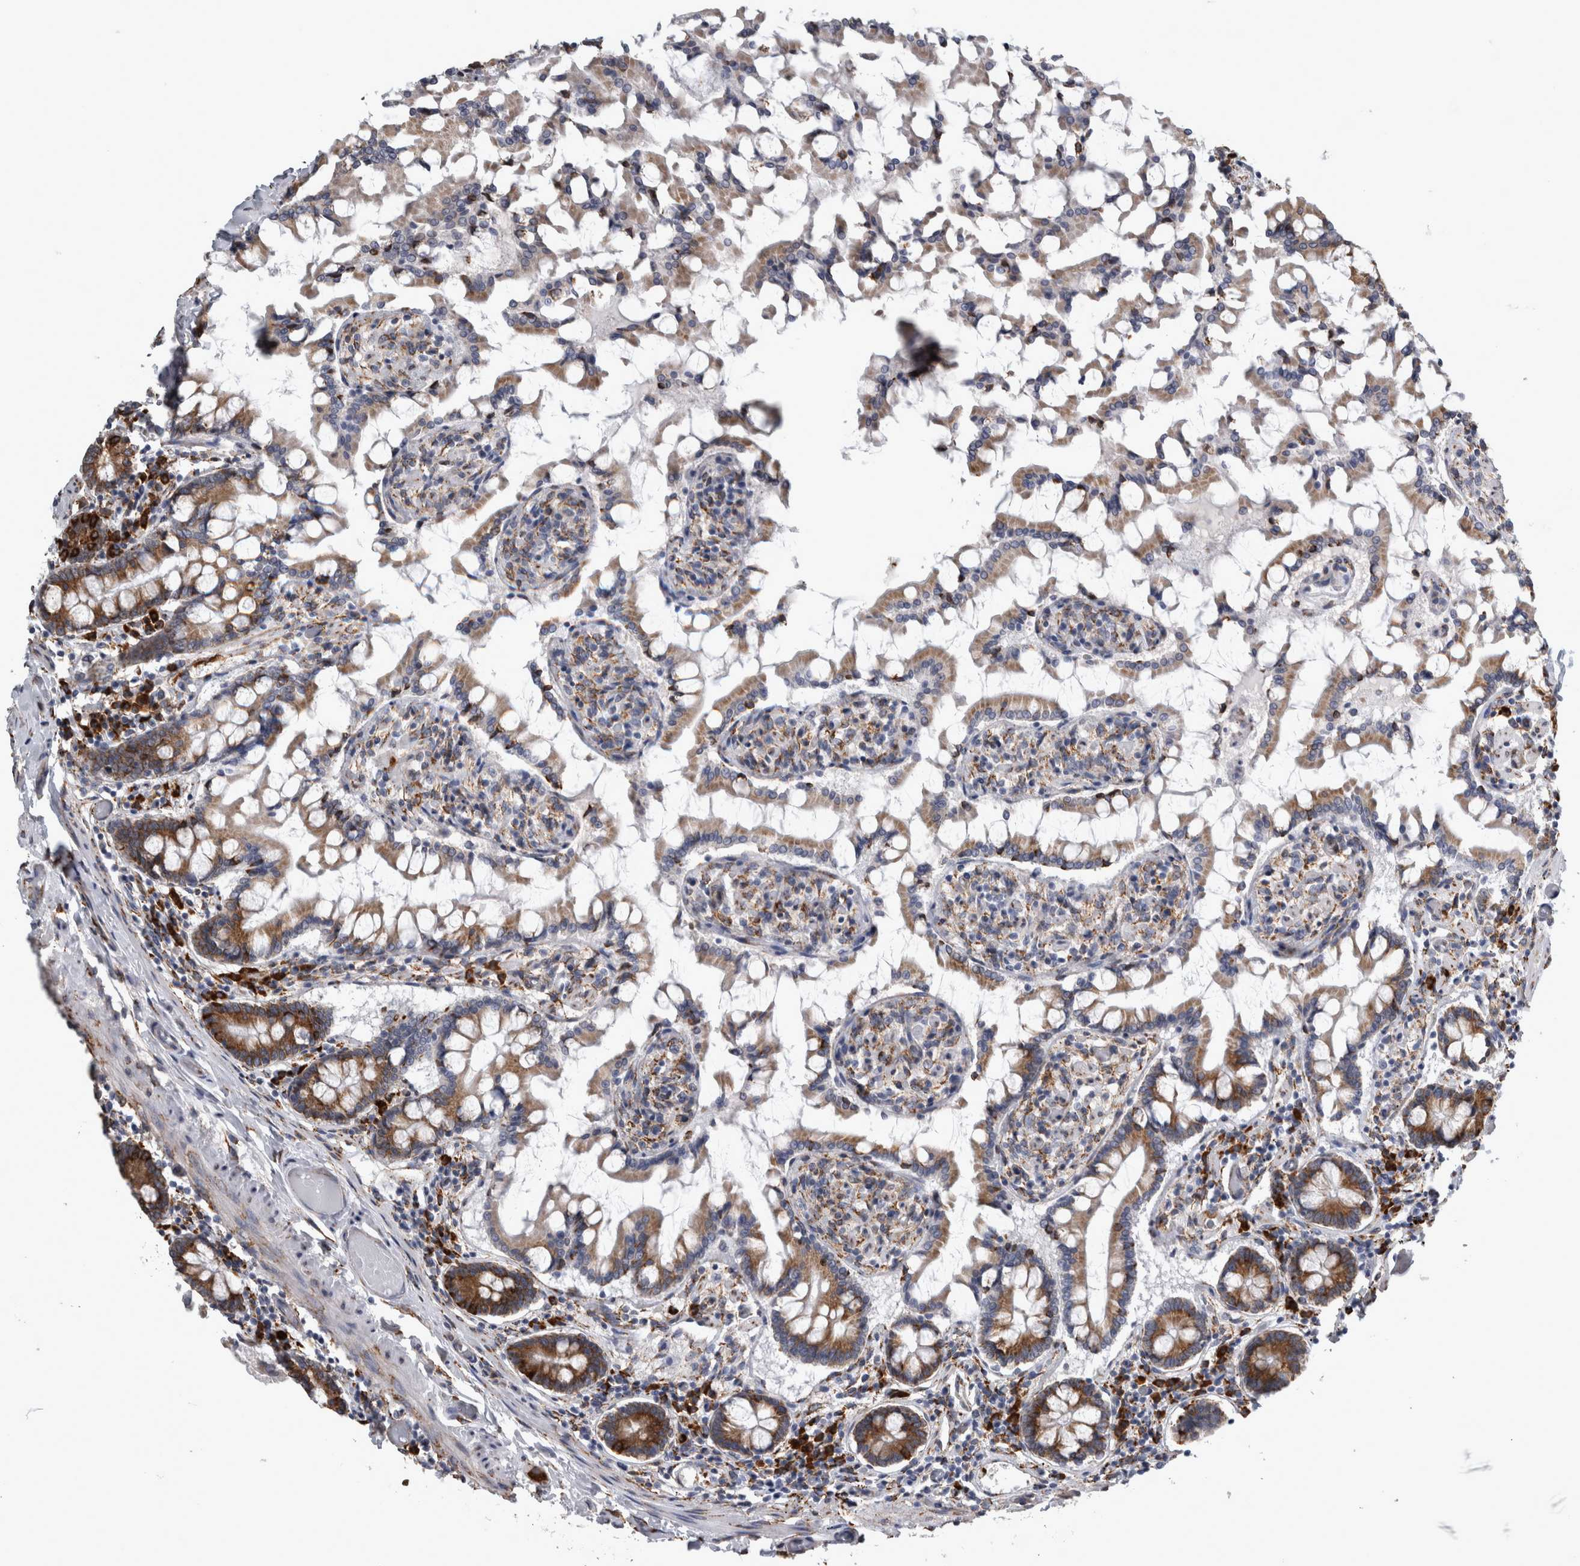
{"staining": {"intensity": "strong", "quantity": ">75%", "location": "cytoplasmic/membranous"}, "tissue": "small intestine", "cell_type": "Glandular cells", "image_type": "normal", "snomed": [{"axis": "morphology", "description": "Normal tissue, NOS"}, {"axis": "topography", "description": "Small intestine"}], "caption": "Glandular cells show strong cytoplasmic/membranous expression in approximately >75% of cells in normal small intestine.", "gene": "FHIP2B", "patient": {"sex": "male", "age": 41}}